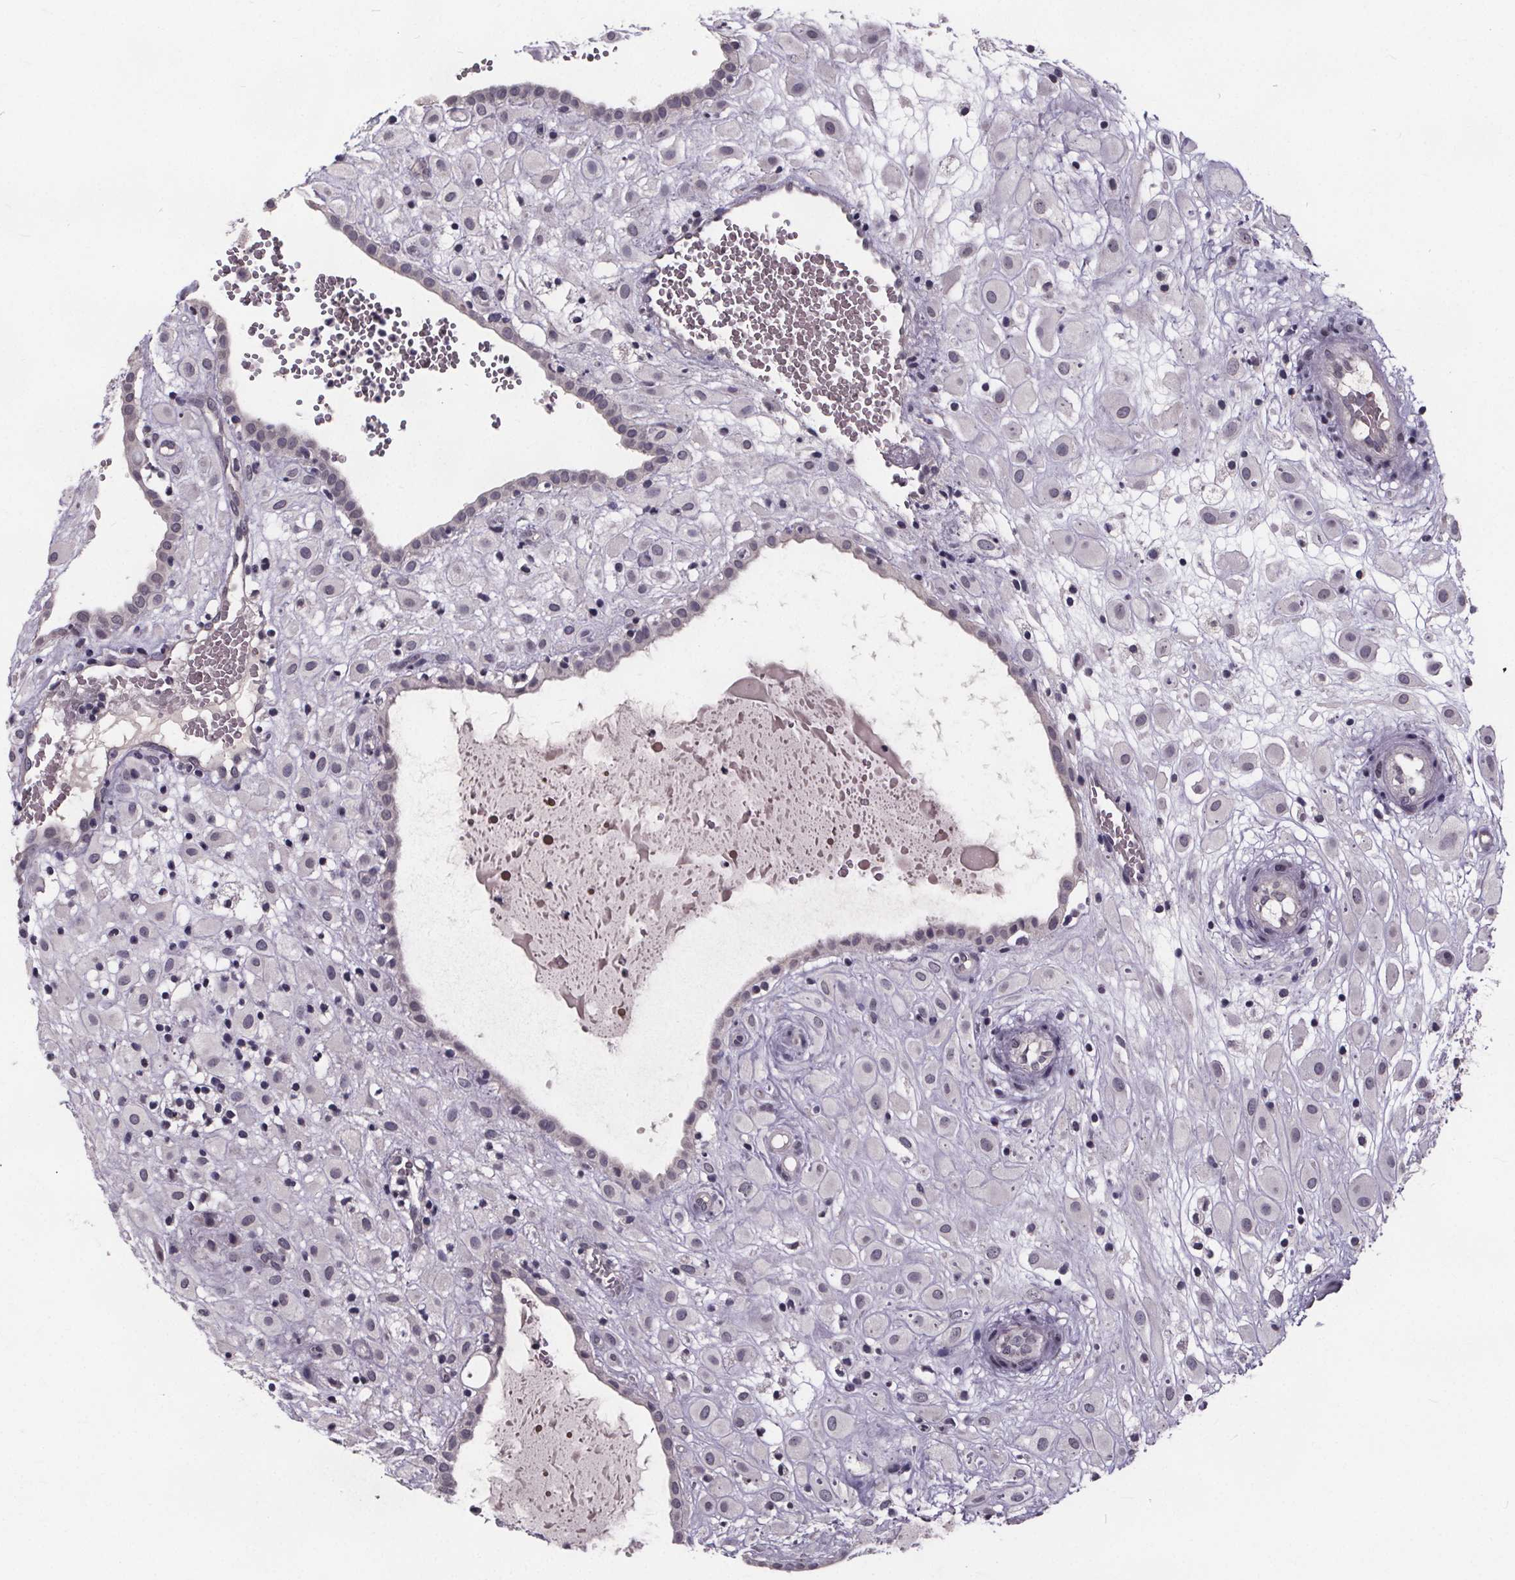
{"staining": {"intensity": "negative", "quantity": "none", "location": "none"}, "tissue": "placenta", "cell_type": "Decidual cells", "image_type": "normal", "snomed": [{"axis": "morphology", "description": "Normal tissue, NOS"}, {"axis": "topography", "description": "Placenta"}], "caption": "High magnification brightfield microscopy of normal placenta stained with DAB (brown) and counterstained with hematoxylin (blue): decidual cells show no significant staining. Nuclei are stained in blue.", "gene": "FAM181B", "patient": {"sex": "female", "age": 24}}